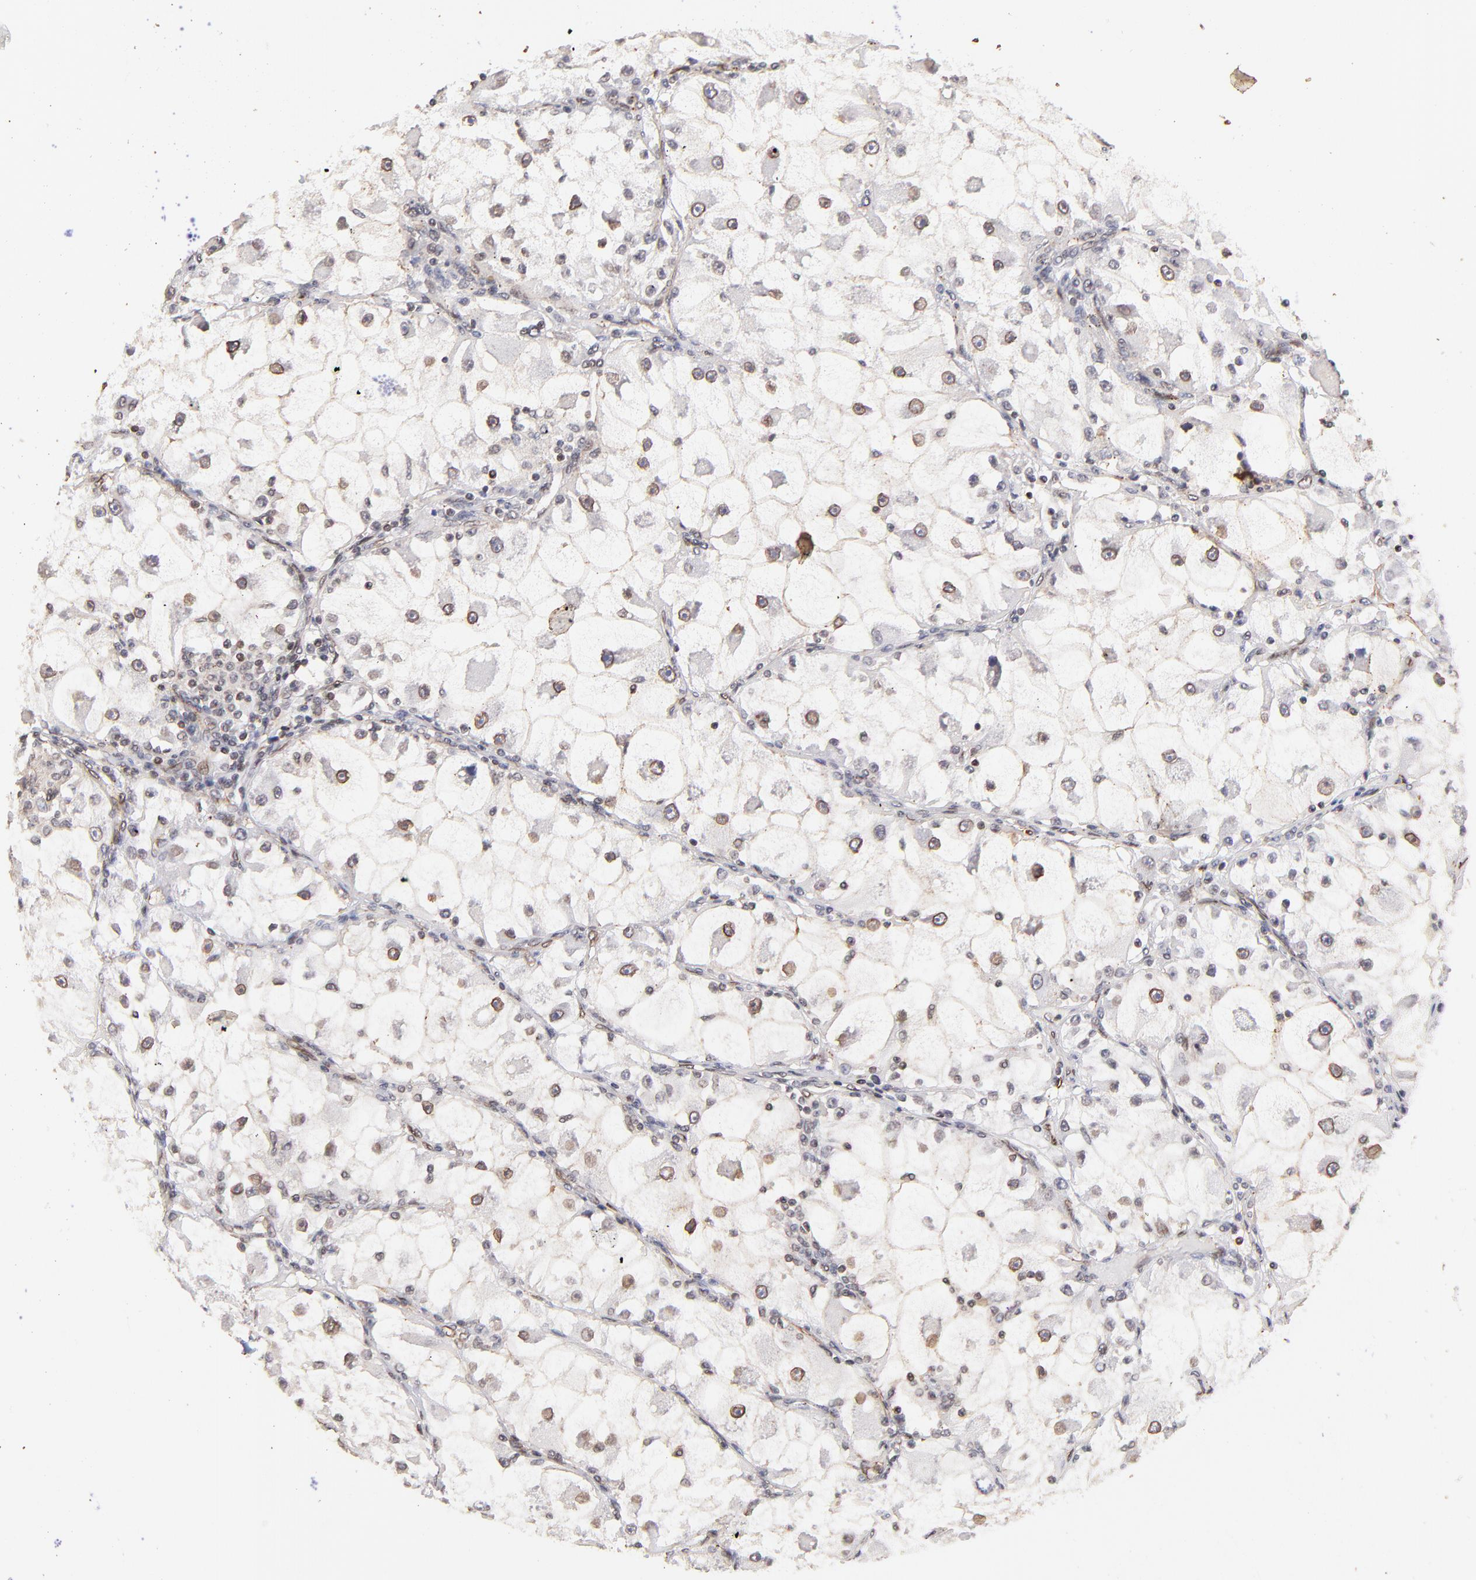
{"staining": {"intensity": "weak", "quantity": "25%-75%", "location": "cytoplasmic/membranous,nuclear"}, "tissue": "renal cancer", "cell_type": "Tumor cells", "image_type": "cancer", "snomed": [{"axis": "morphology", "description": "Adenocarcinoma, NOS"}, {"axis": "topography", "description": "Kidney"}], "caption": "Tumor cells display low levels of weak cytoplasmic/membranous and nuclear expression in about 25%-75% of cells in human adenocarcinoma (renal). (IHC, brightfield microscopy, high magnification).", "gene": "ZFP92", "patient": {"sex": "female", "age": 73}}